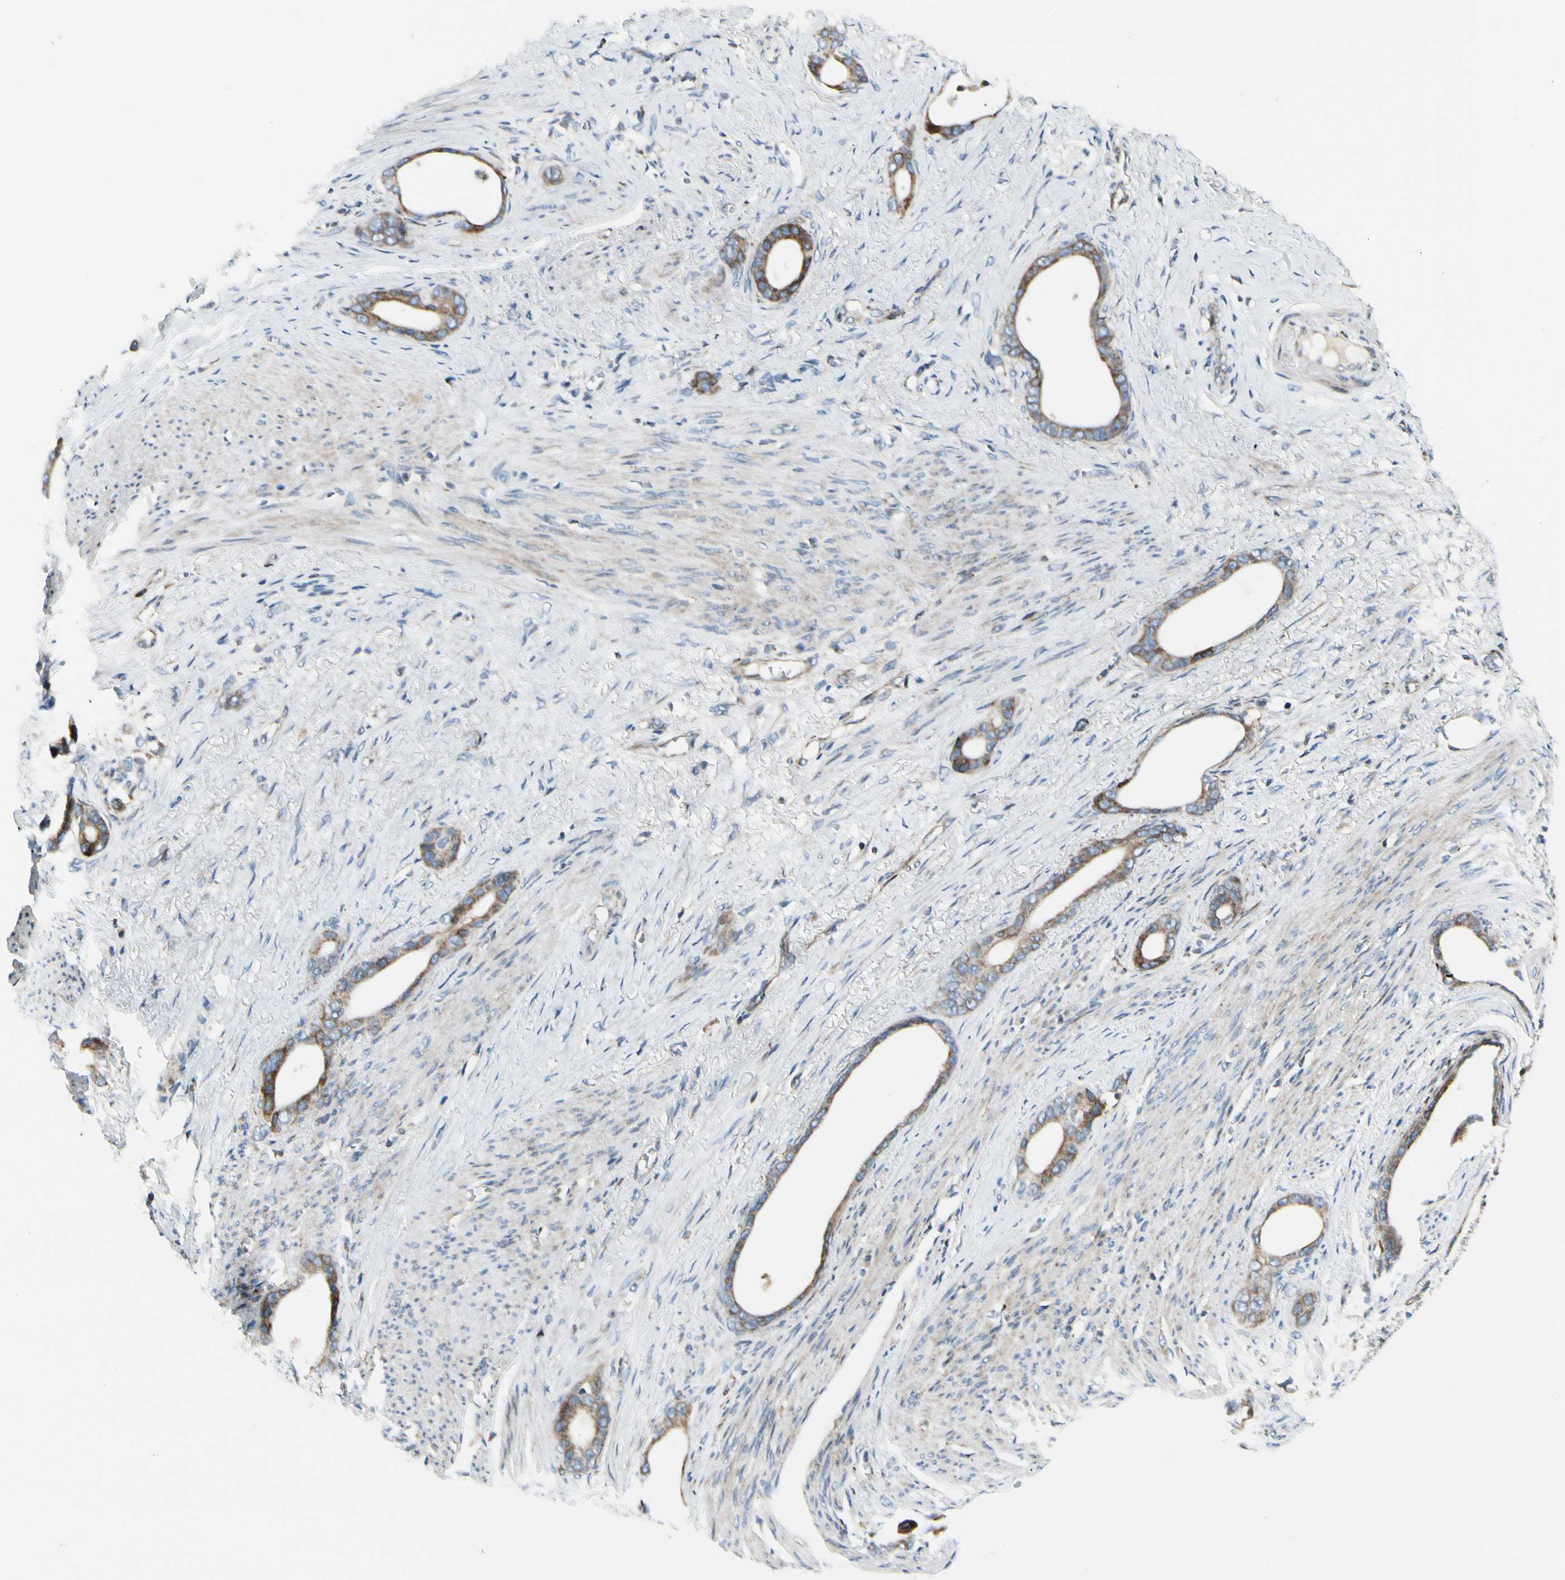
{"staining": {"intensity": "weak", "quantity": ">75%", "location": "cytoplasmic/membranous"}, "tissue": "stomach cancer", "cell_type": "Tumor cells", "image_type": "cancer", "snomed": [{"axis": "morphology", "description": "Adenocarcinoma, NOS"}, {"axis": "topography", "description": "Stomach"}], "caption": "High-power microscopy captured an immunohistochemistry (IHC) micrograph of stomach cancer (adenocarcinoma), revealing weak cytoplasmic/membranous staining in approximately >75% of tumor cells. Using DAB (brown) and hematoxylin (blue) stains, captured at high magnification using brightfield microscopy.", "gene": "MRPL9", "patient": {"sex": "female", "age": 75}}